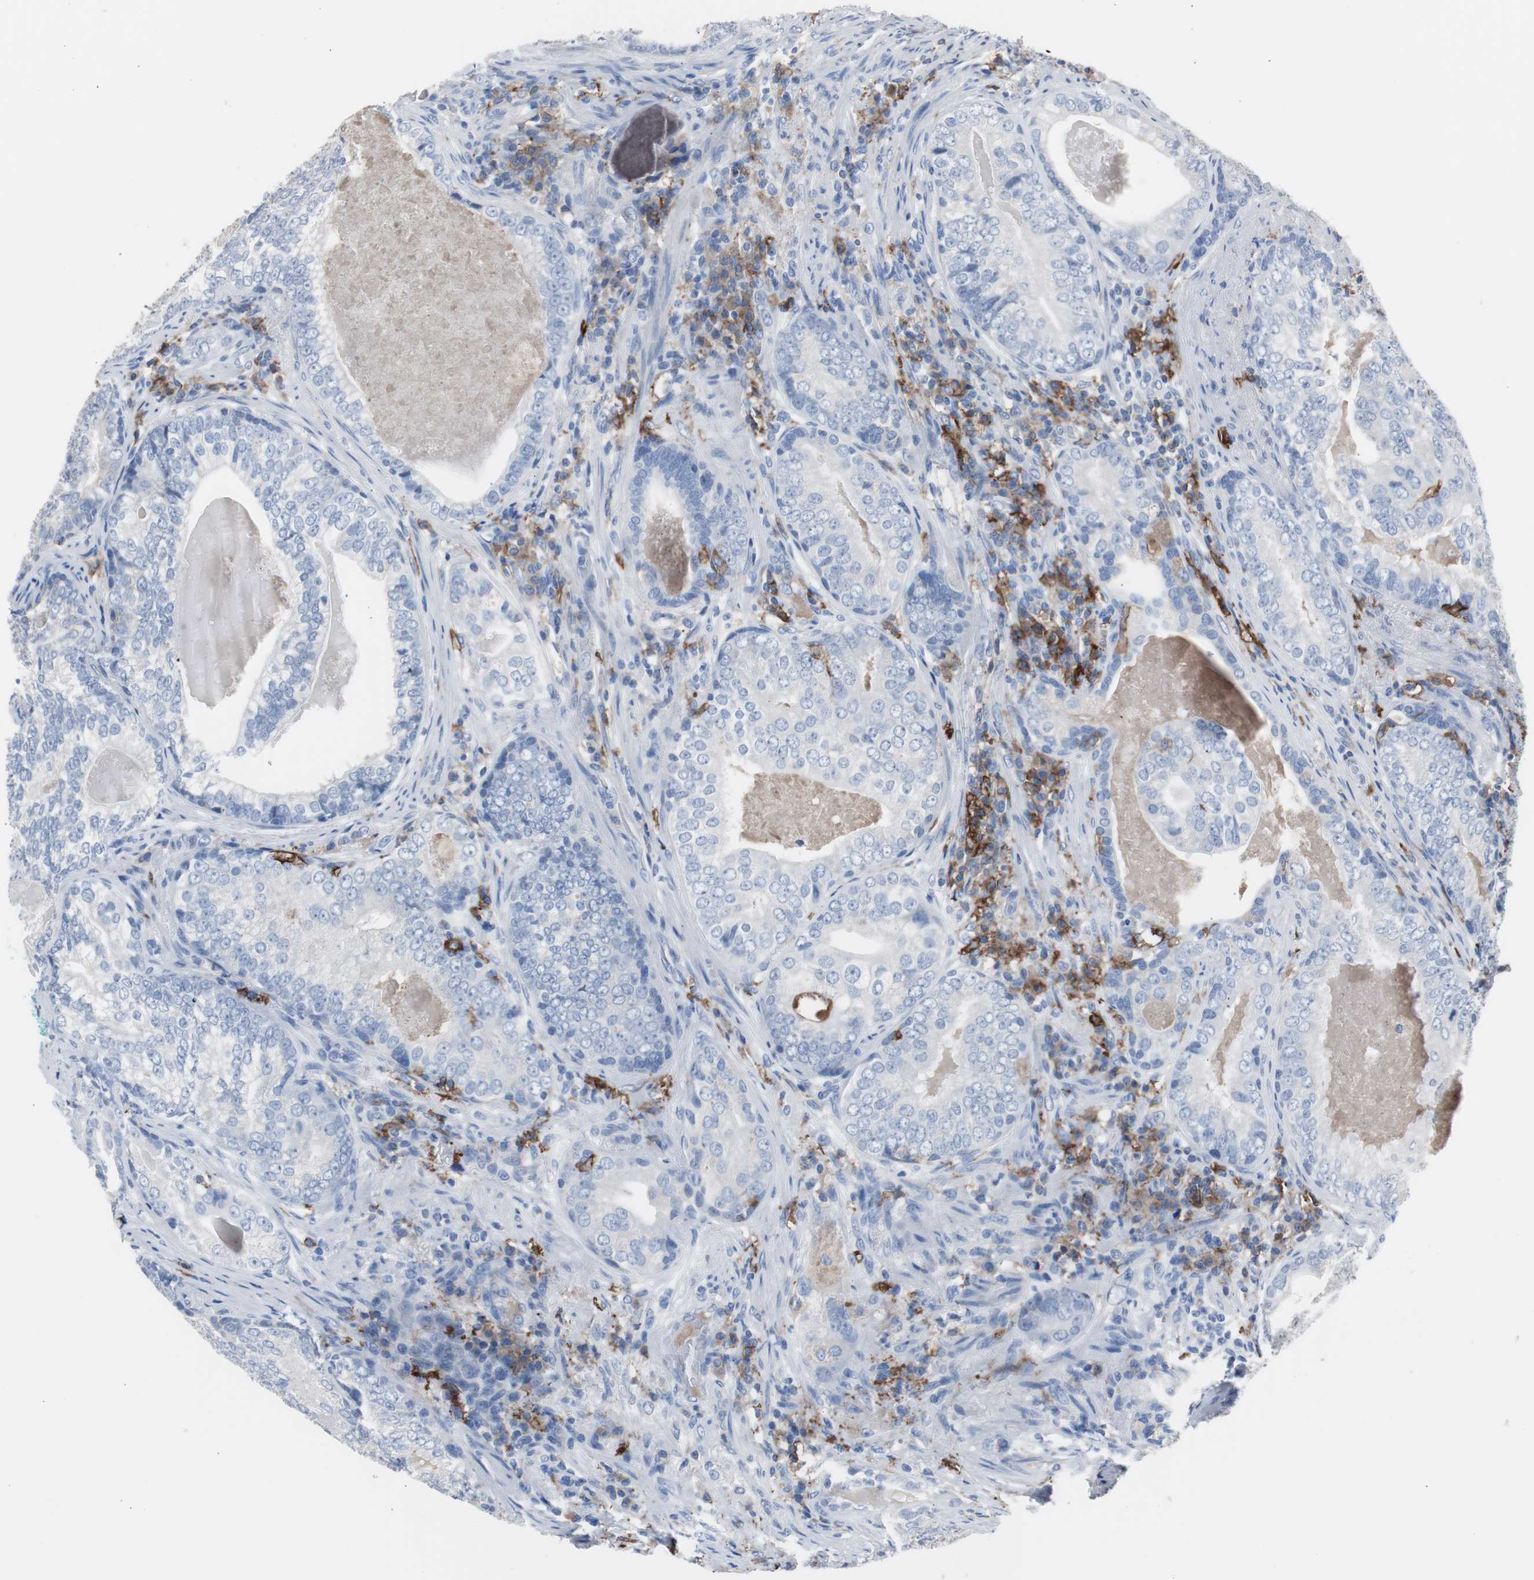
{"staining": {"intensity": "negative", "quantity": "none", "location": "none"}, "tissue": "prostate cancer", "cell_type": "Tumor cells", "image_type": "cancer", "snomed": [{"axis": "morphology", "description": "Adenocarcinoma, High grade"}, {"axis": "topography", "description": "Prostate"}], "caption": "This micrograph is of high-grade adenocarcinoma (prostate) stained with immunohistochemistry (IHC) to label a protein in brown with the nuclei are counter-stained blue. There is no expression in tumor cells.", "gene": "FCGR2B", "patient": {"sex": "male", "age": 66}}